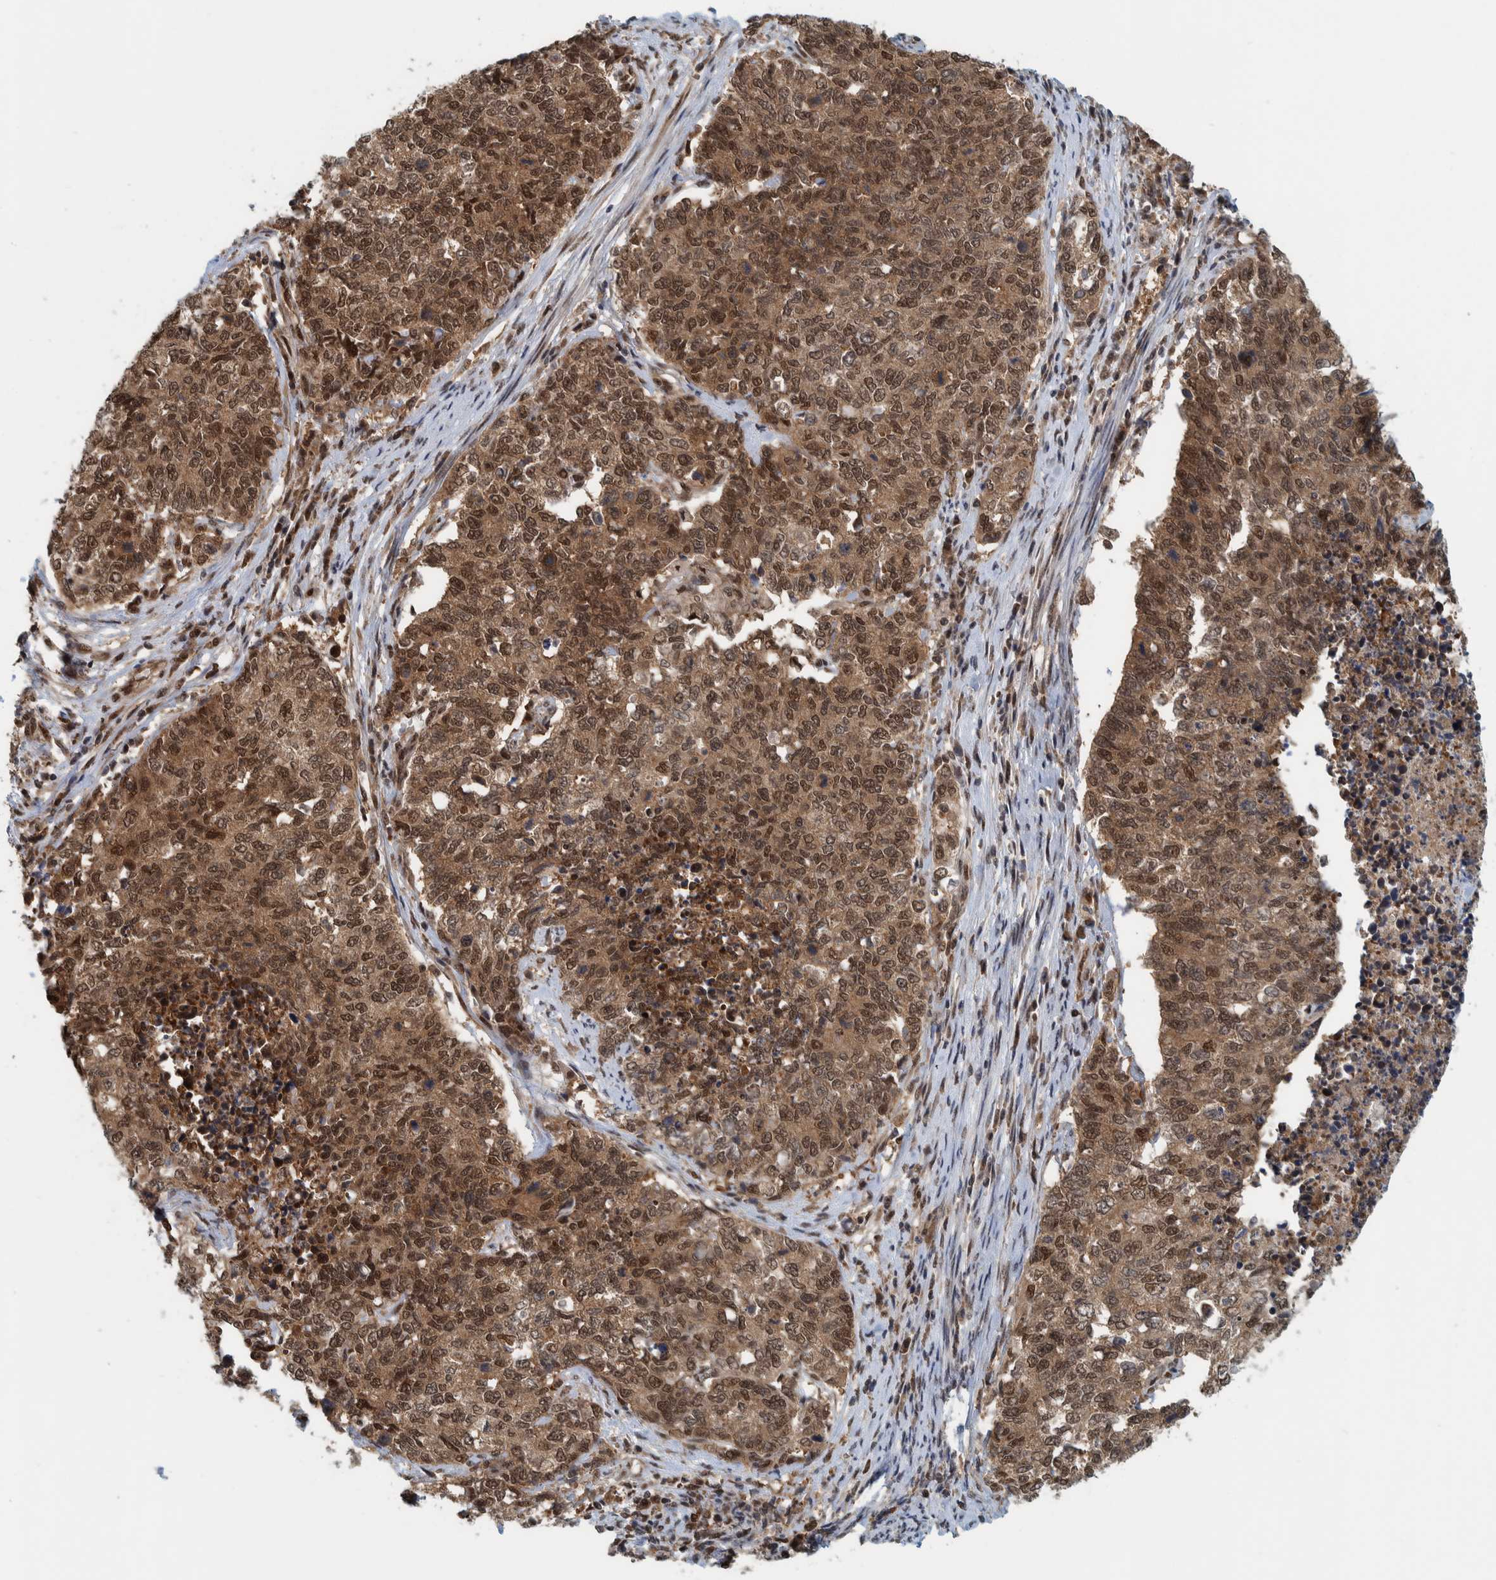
{"staining": {"intensity": "moderate", "quantity": ">75%", "location": "cytoplasmic/membranous,nuclear"}, "tissue": "cervical cancer", "cell_type": "Tumor cells", "image_type": "cancer", "snomed": [{"axis": "morphology", "description": "Squamous cell carcinoma, NOS"}, {"axis": "topography", "description": "Cervix"}], "caption": "Cervical cancer stained with IHC displays moderate cytoplasmic/membranous and nuclear positivity in approximately >75% of tumor cells.", "gene": "COPS3", "patient": {"sex": "female", "age": 63}}